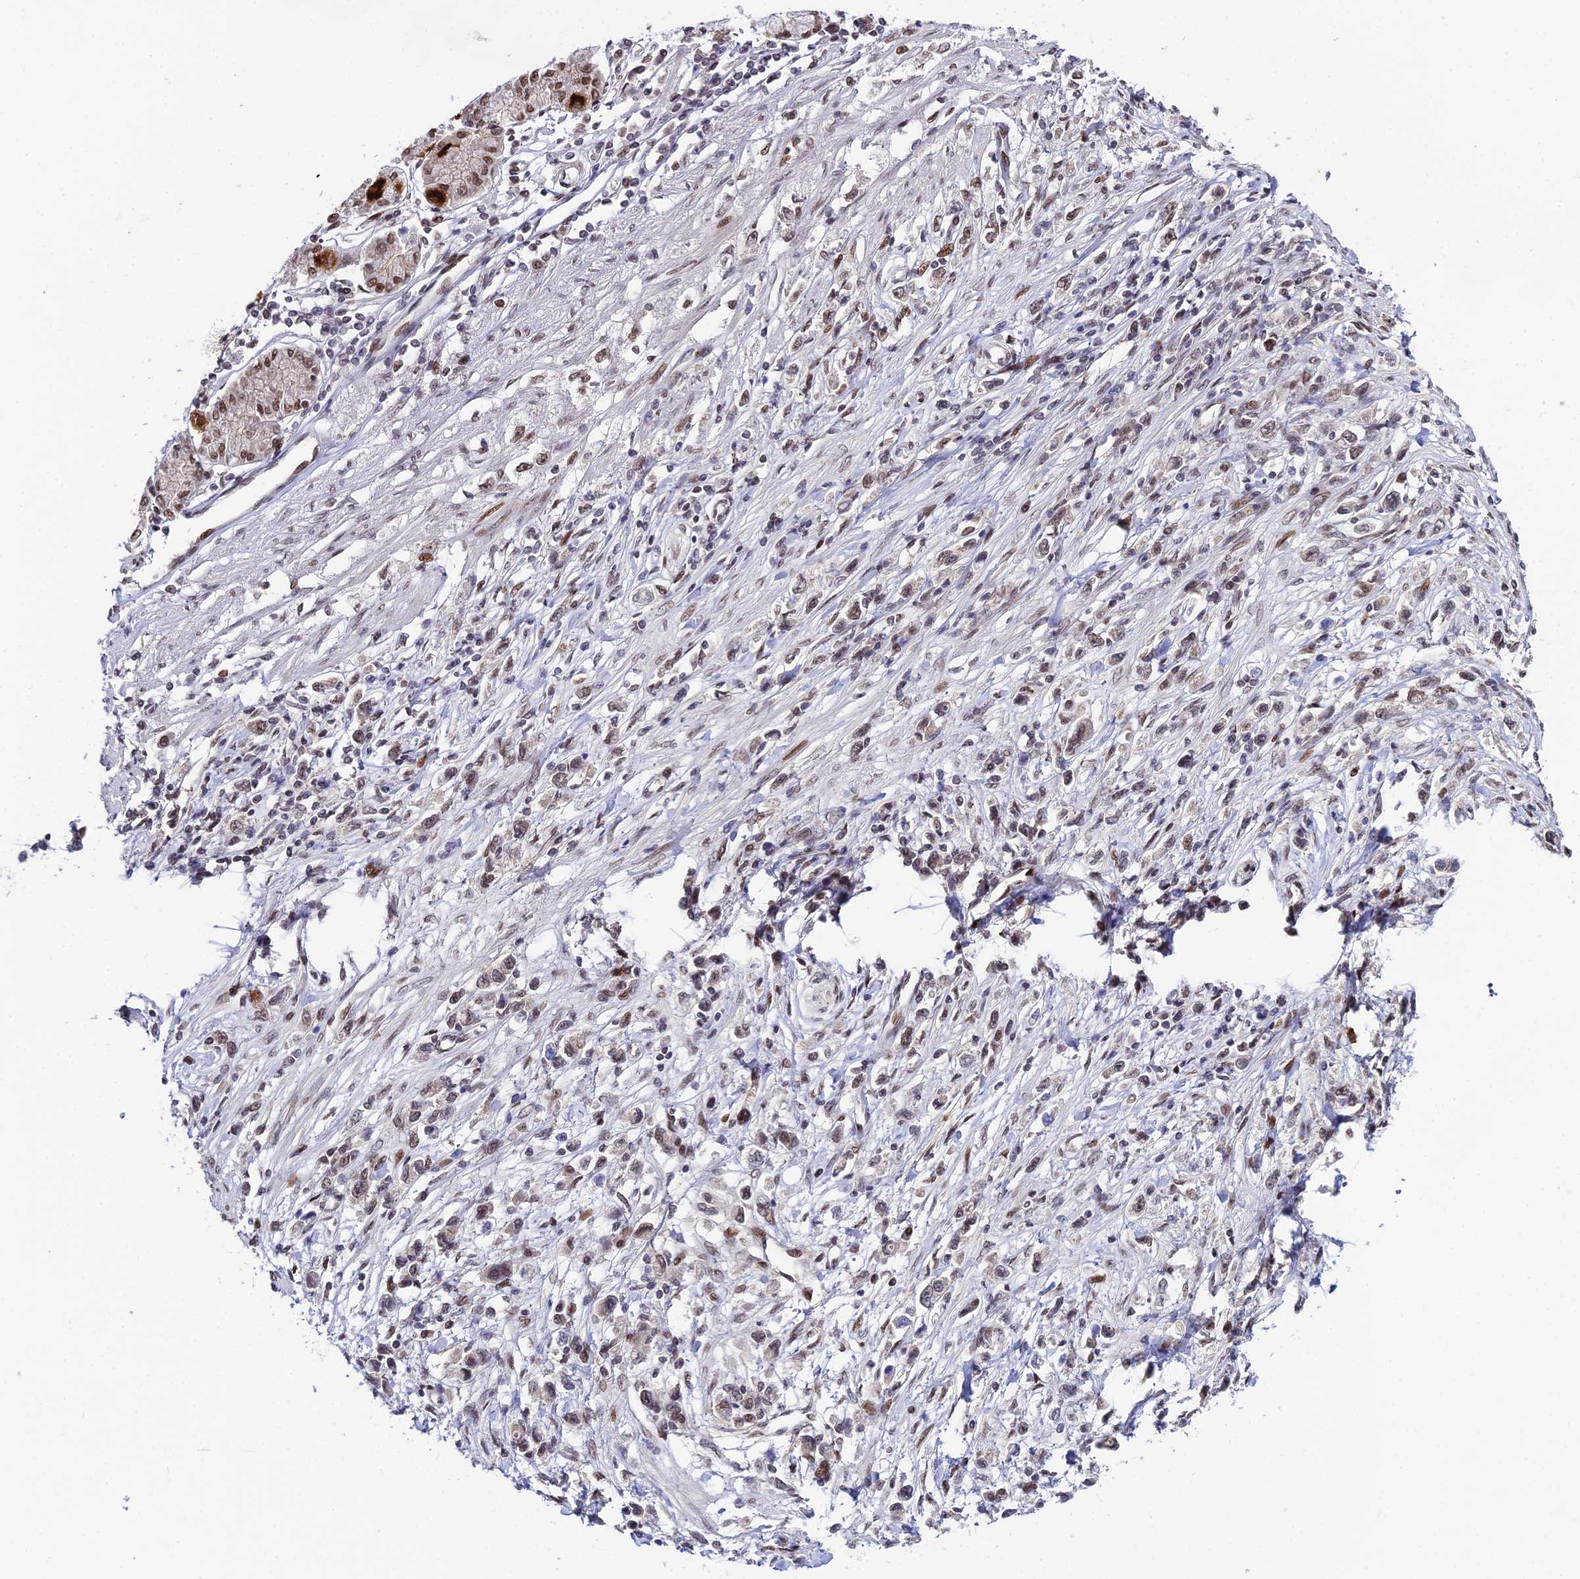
{"staining": {"intensity": "weak", "quantity": "25%-75%", "location": "nuclear"}, "tissue": "stomach cancer", "cell_type": "Tumor cells", "image_type": "cancer", "snomed": [{"axis": "morphology", "description": "Adenocarcinoma, NOS"}, {"axis": "topography", "description": "Stomach"}], "caption": "Stomach cancer (adenocarcinoma) stained for a protein displays weak nuclear positivity in tumor cells. Using DAB (brown) and hematoxylin (blue) stains, captured at high magnification using brightfield microscopy.", "gene": "SYT15", "patient": {"sex": "female", "age": 59}}